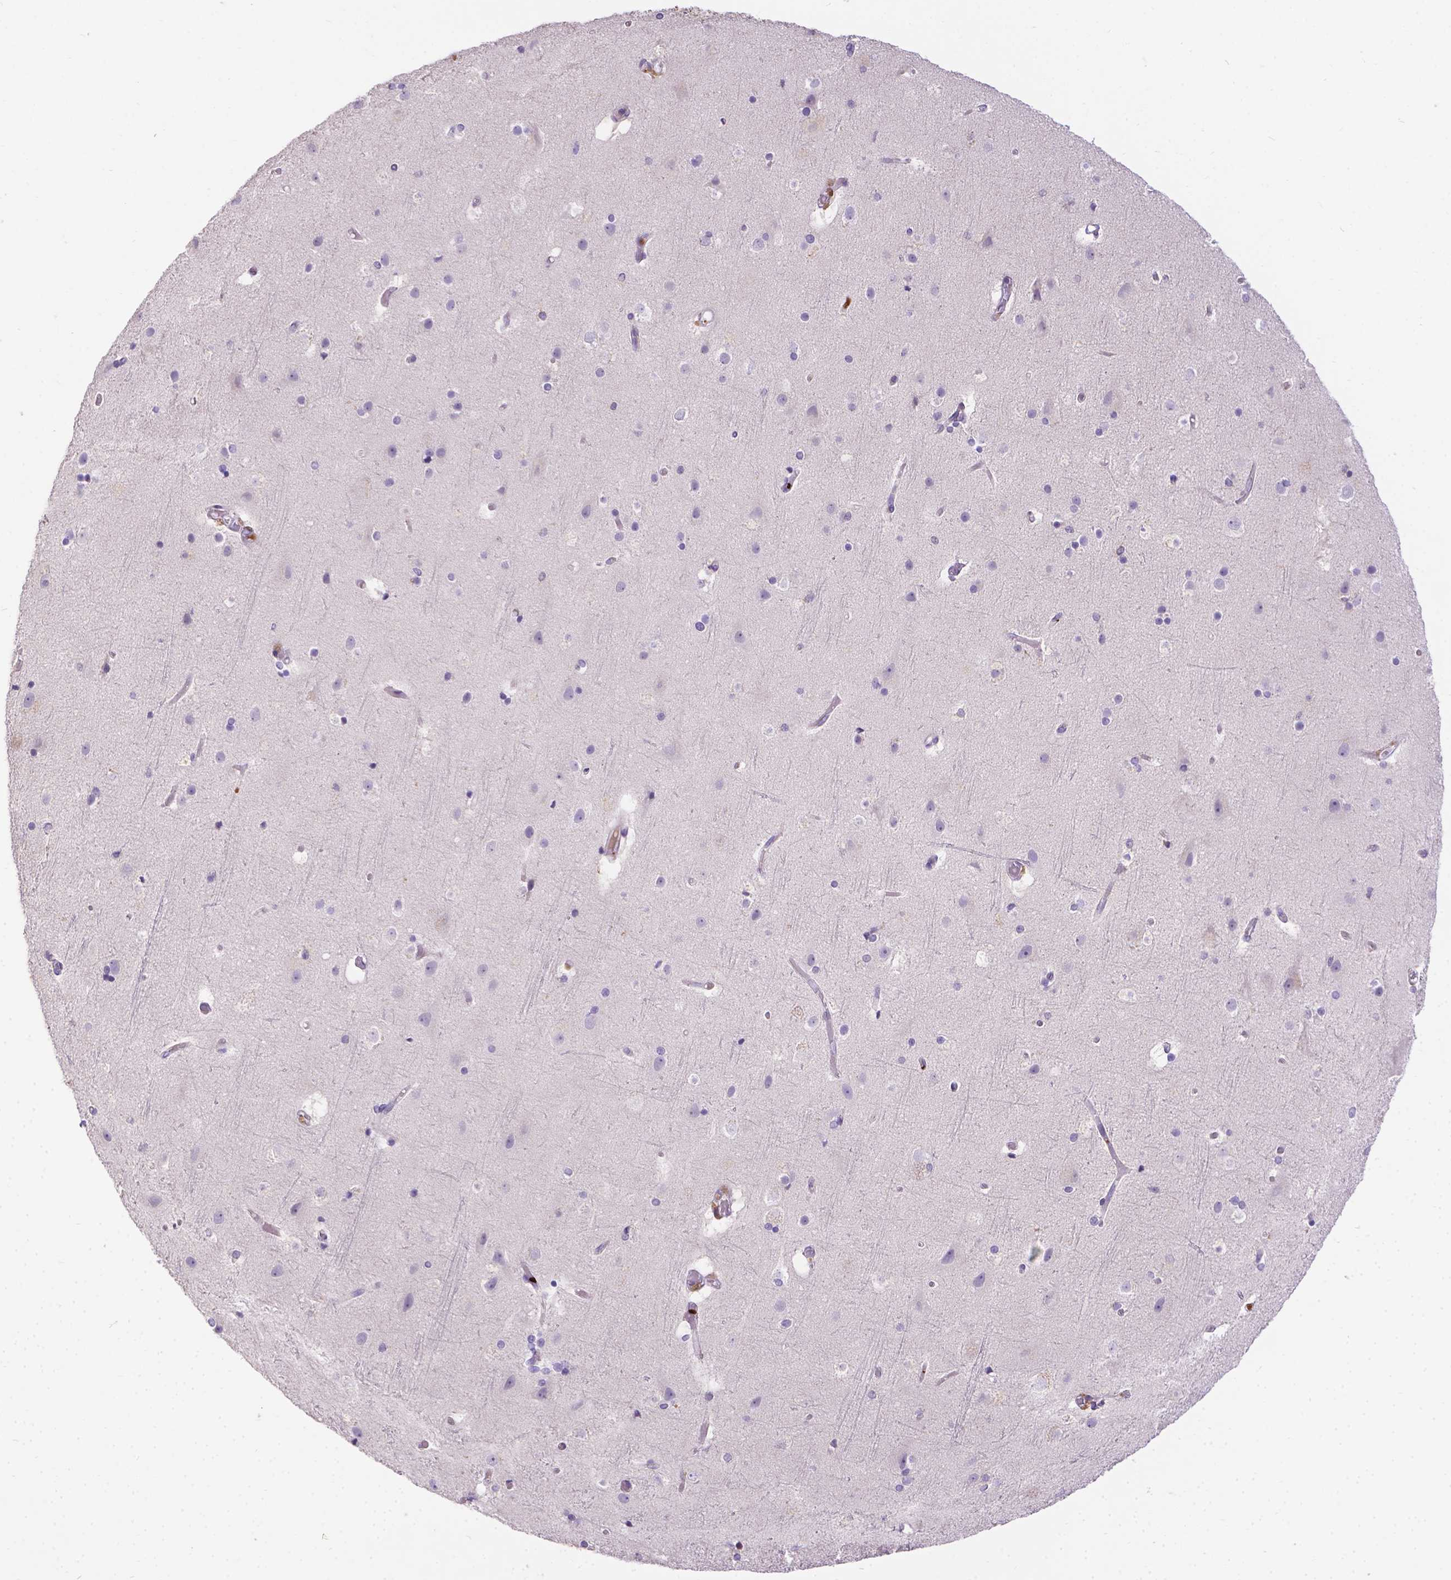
{"staining": {"intensity": "negative", "quantity": "none", "location": "none"}, "tissue": "cerebral cortex", "cell_type": "Endothelial cells", "image_type": "normal", "snomed": [{"axis": "morphology", "description": "Normal tissue, NOS"}, {"axis": "topography", "description": "Cerebral cortex"}], "caption": "Endothelial cells are negative for protein expression in benign human cerebral cortex. (Immunohistochemistry, brightfield microscopy, high magnification).", "gene": "TM4SF18", "patient": {"sex": "female", "age": 52}}